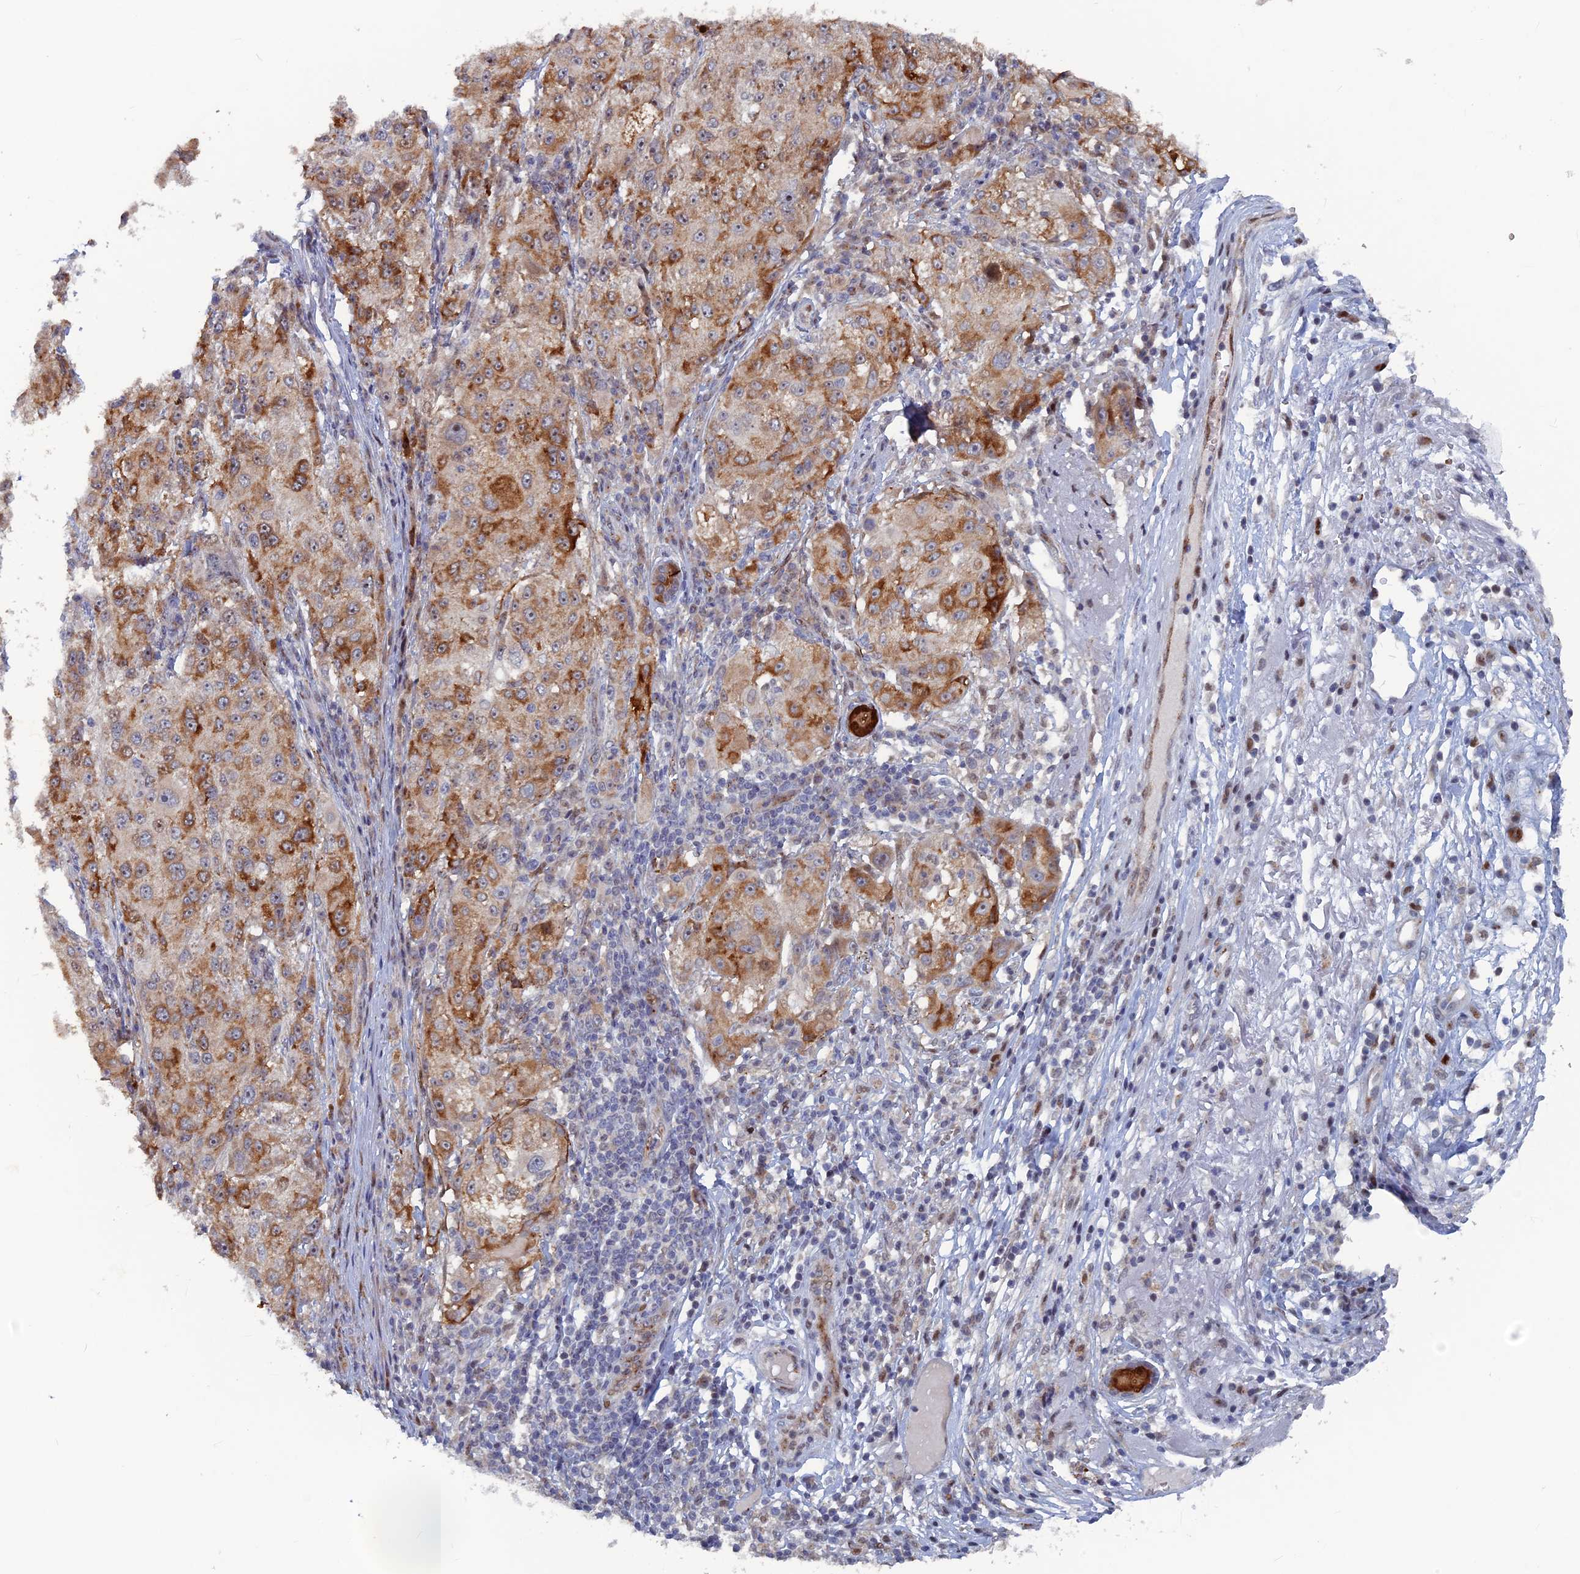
{"staining": {"intensity": "moderate", "quantity": ">75%", "location": "cytoplasmic/membranous,nuclear"}, "tissue": "melanoma", "cell_type": "Tumor cells", "image_type": "cancer", "snomed": [{"axis": "morphology", "description": "Necrosis, NOS"}, {"axis": "morphology", "description": "Malignant melanoma, NOS"}, {"axis": "topography", "description": "Skin"}], "caption": "Tumor cells display medium levels of moderate cytoplasmic/membranous and nuclear positivity in about >75% of cells in malignant melanoma. Using DAB (3,3'-diaminobenzidine) (brown) and hematoxylin (blue) stains, captured at high magnification using brightfield microscopy.", "gene": "SH3D21", "patient": {"sex": "female", "age": 87}}